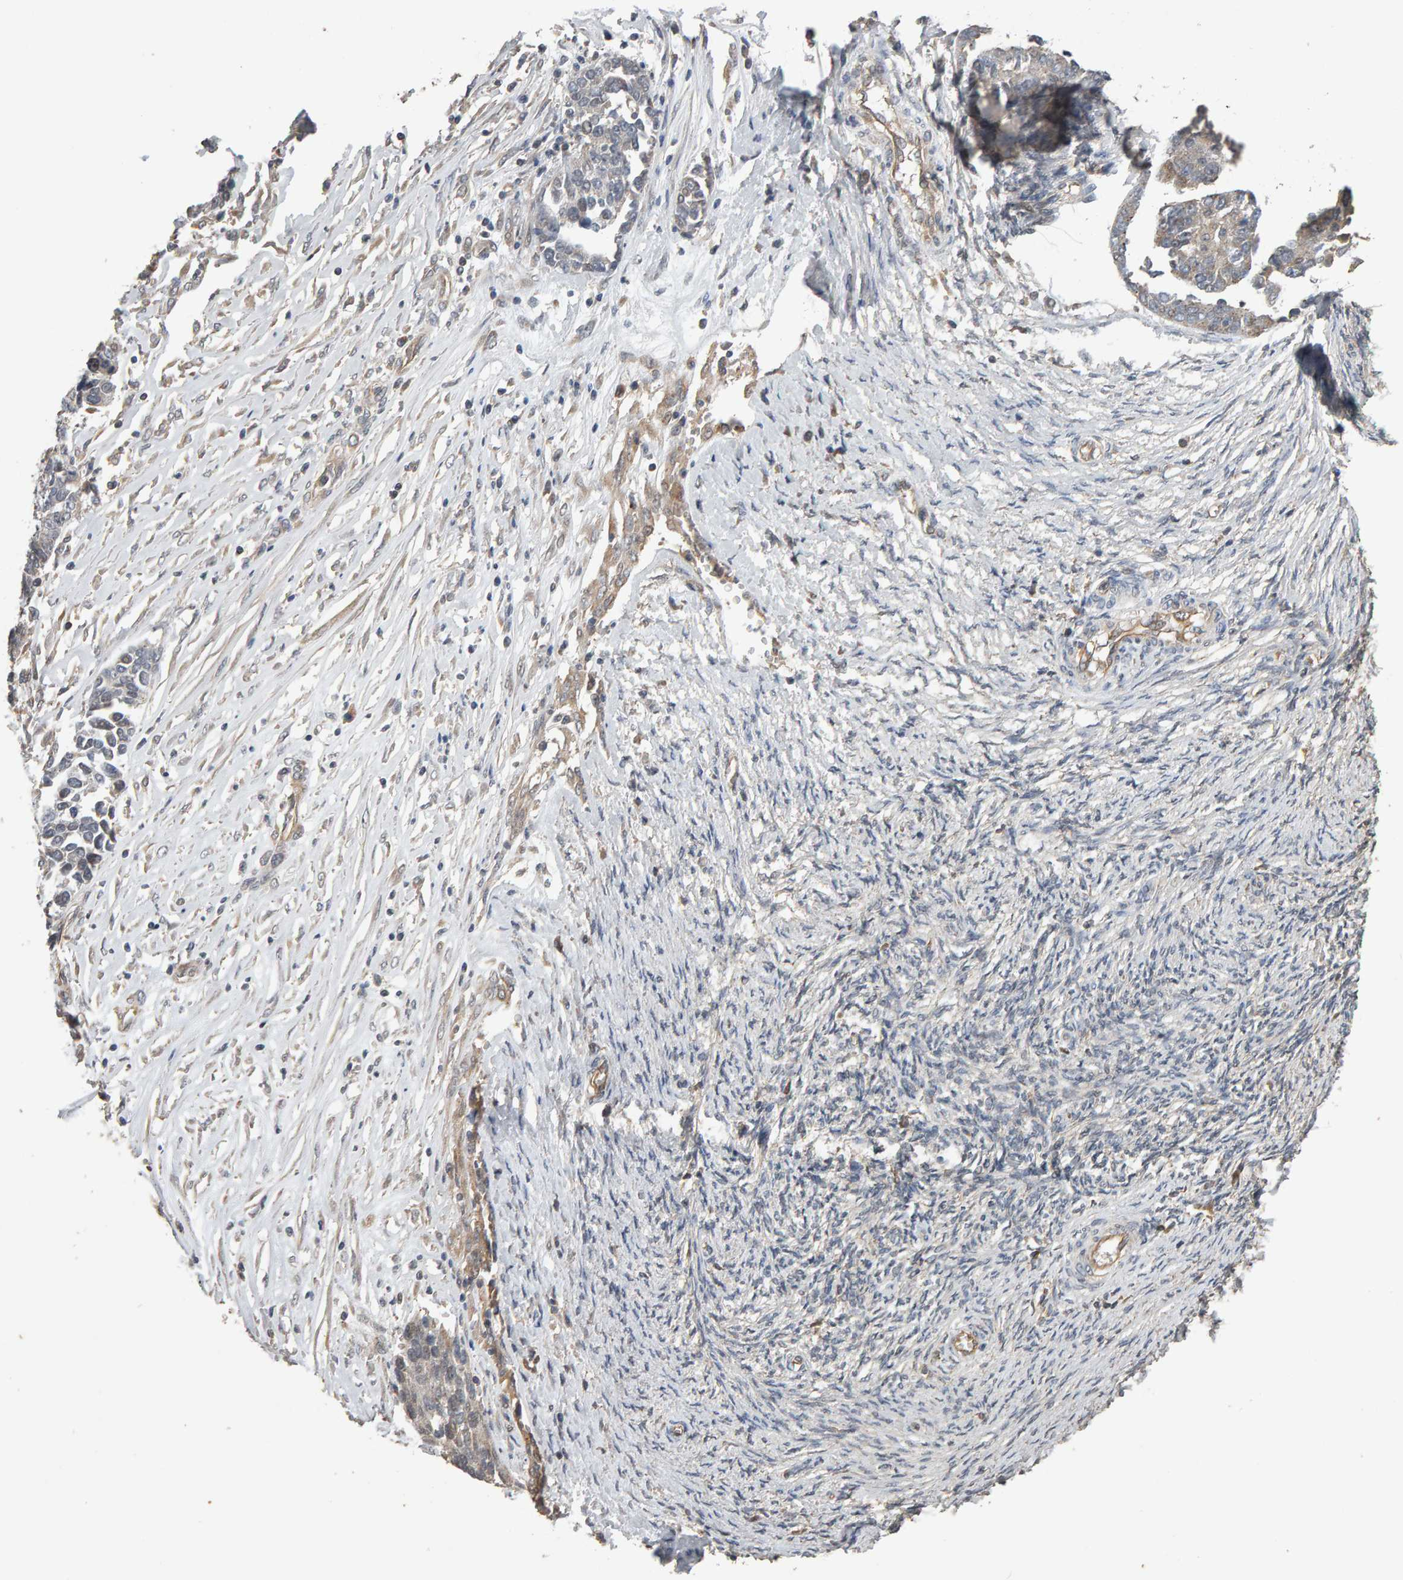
{"staining": {"intensity": "weak", "quantity": "<25%", "location": "cytoplasmic/membranous"}, "tissue": "ovarian cancer", "cell_type": "Tumor cells", "image_type": "cancer", "snomed": [{"axis": "morphology", "description": "Cystadenocarcinoma, serous, NOS"}, {"axis": "topography", "description": "Ovary"}], "caption": "Immunohistochemistry histopathology image of neoplastic tissue: human serous cystadenocarcinoma (ovarian) stained with DAB (3,3'-diaminobenzidine) exhibits no significant protein staining in tumor cells.", "gene": "COASY", "patient": {"sex": "female", "age": 44}}